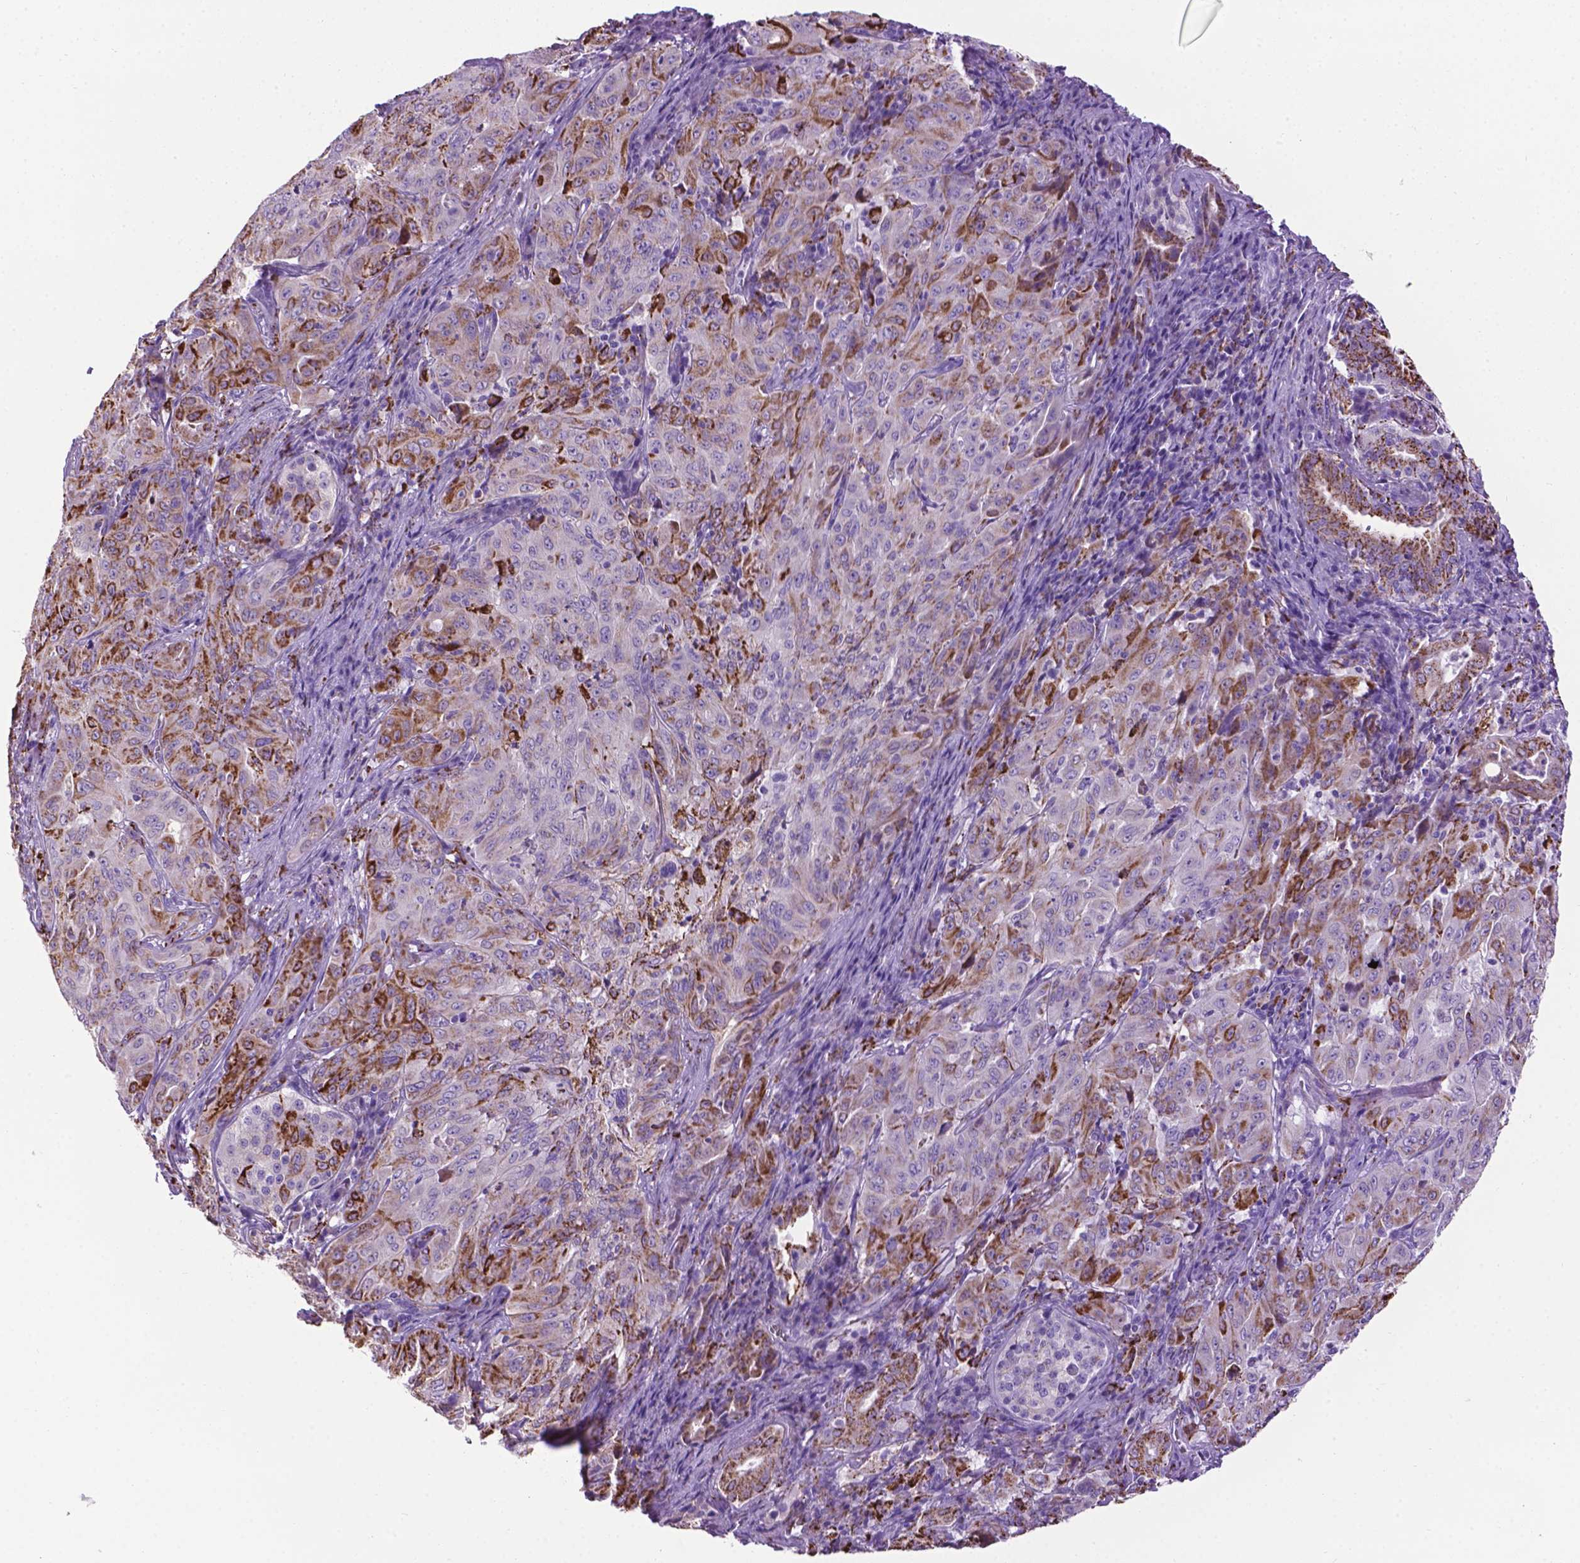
{"staining": {"intensity": "negative", "quantity": "none", "location": "none"}, "tissue": "pancreatic cancer", "cell_type": "Tumor cells", "image_type": "cancer", "snomed": [{"axis": "morphology", "description": "Adenocarcinoma, NOS"}, {"axis": "topography", "description": "Pancreas"}], "caption": "IHC histopathology image of neoplastic tissue: human pancreatic cancer (adenocarcinoma) stained with DAB (3,3'-diaminobenzidine) reveals no significant protein staining in tumor cells.", "gene": "TMEM132E", "patient": {"sex": "male", "age": 63}}